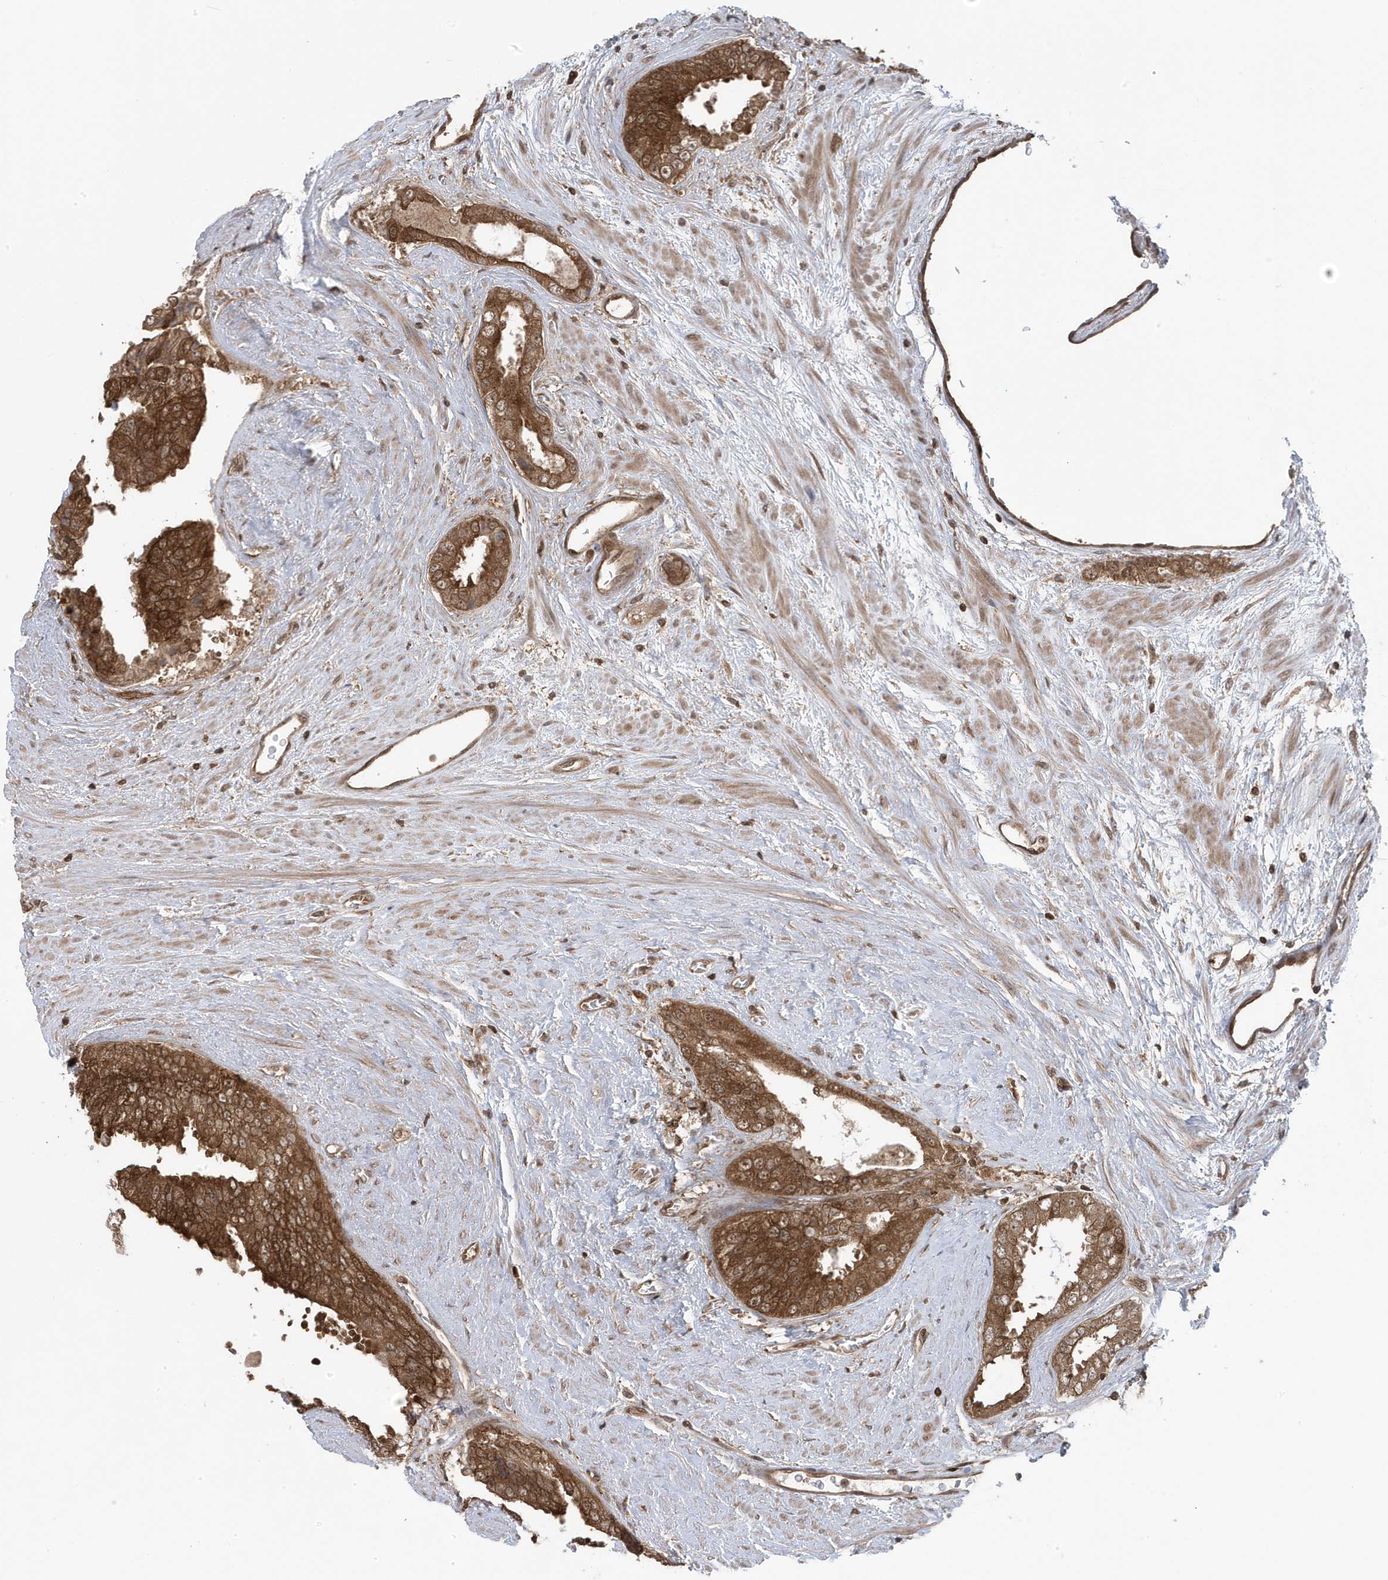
{"staining": {"intensity": "moderate", "quantity": ">75%", "location": "cytoplasmic/membranous"}, "tissue": "prostate cancer", "cell_type": "Tumor cells", "image_type": "cancer", "snomed": [{"axis": "morphology", "description": "Adenocarcinoma, High grade"}, {"axis": "topography", "description": "Prostate"}], "caption": "This is a micrograph of immunohistochemistry staining of prostate cancer, which shows moderate staining in the cytoplasmic/membranous of tumor cells.", "gene": "MAPK1IP1L", "patient": {"sex": "male", "age": 58}}